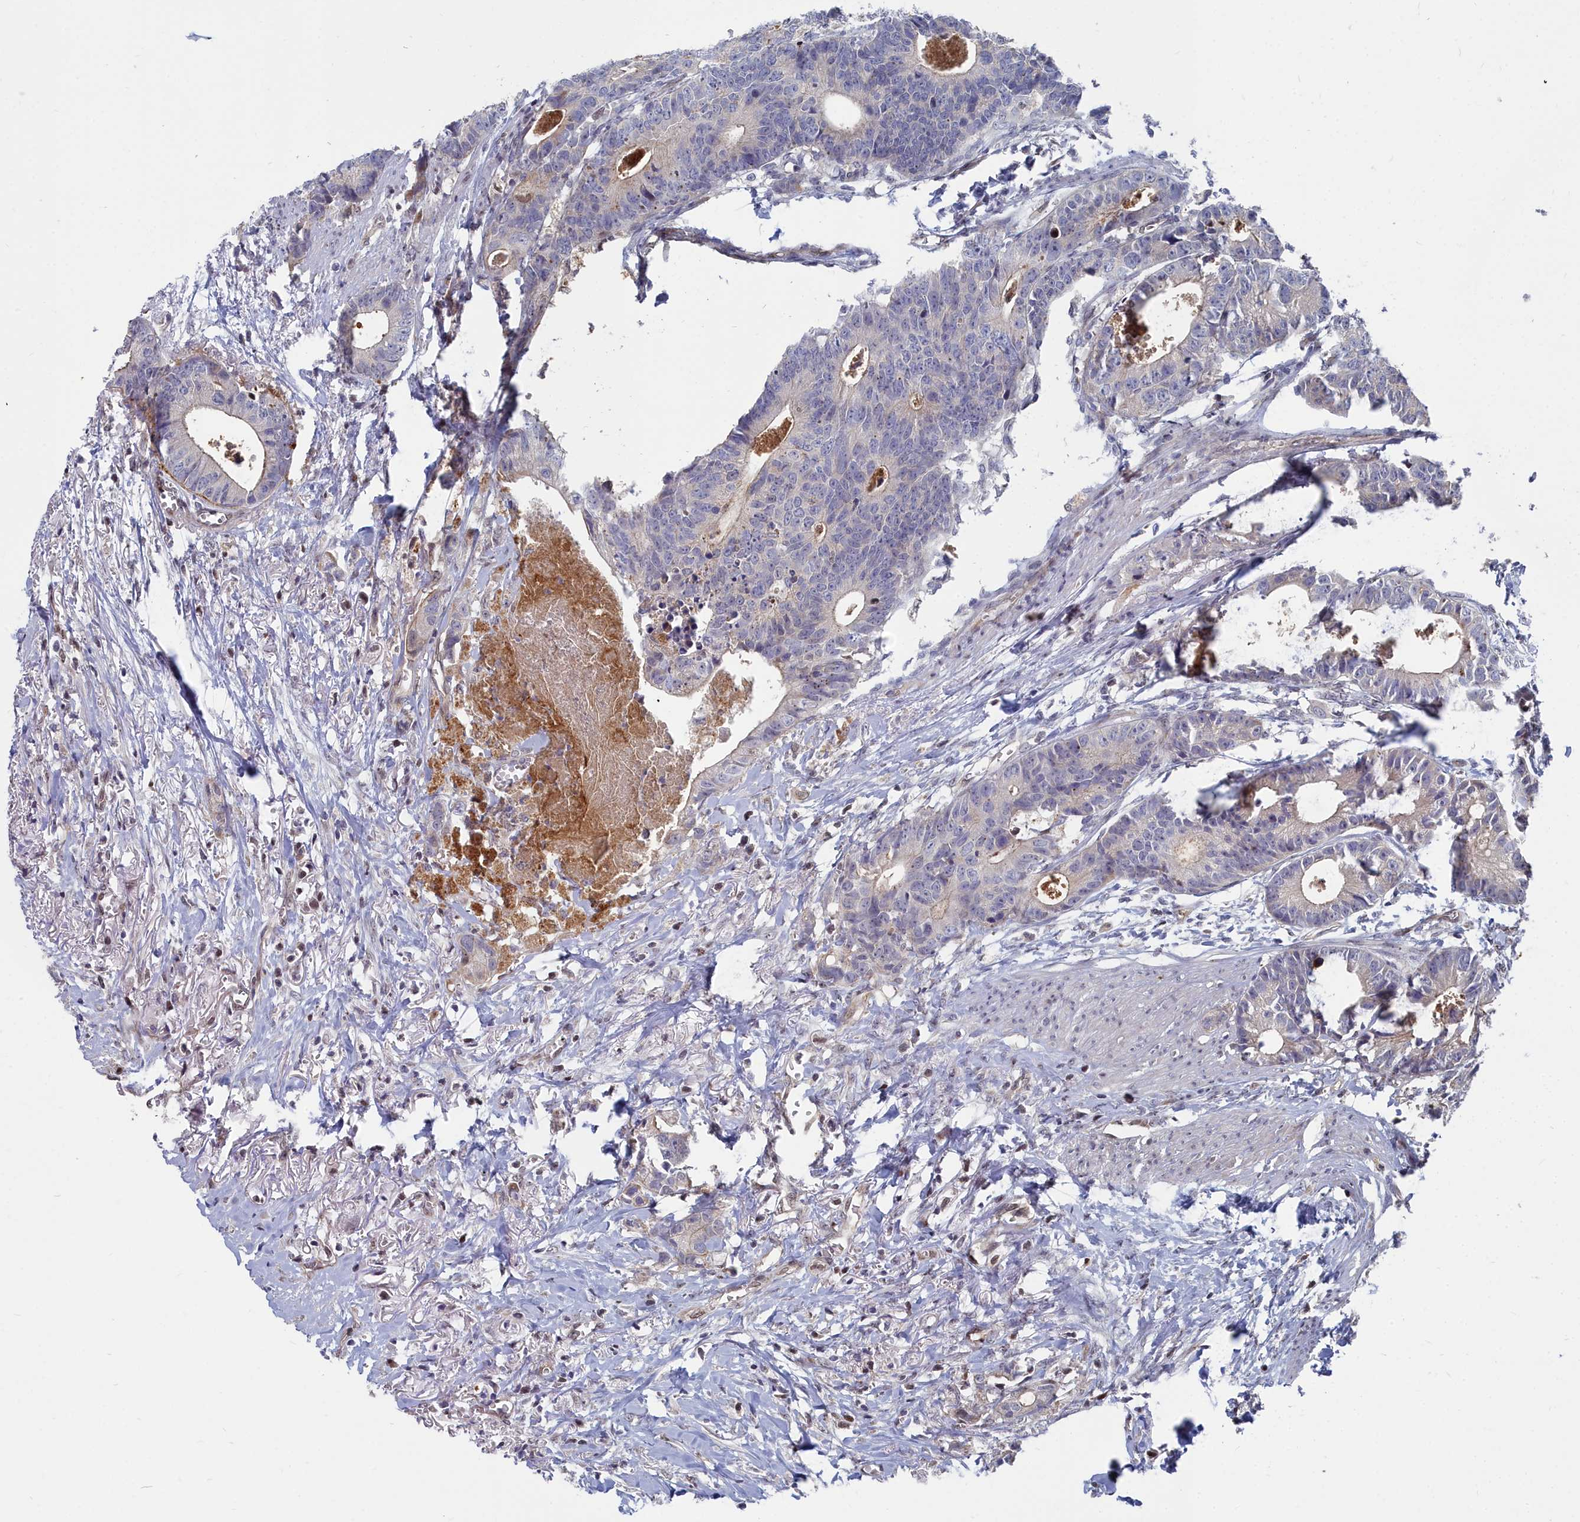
{"staining": {"intensity": "negative", "quantity": "none", "location": "none"}, "tissue": "colorectal cancer", "cell_type": "Tumor cells", "image_type": "cancer", "snomed": [{"axis": "morphology", "description": "Adenocarcinoma, NOS"}, {"axis": "topography", "description": "Colon"}], "caption": "Tumor cells show no significant staining in colorectal cancer. Nuclei are stained in blue.", "gene": "RPS27A", "patient": {"sex": "female", "age": 57}}